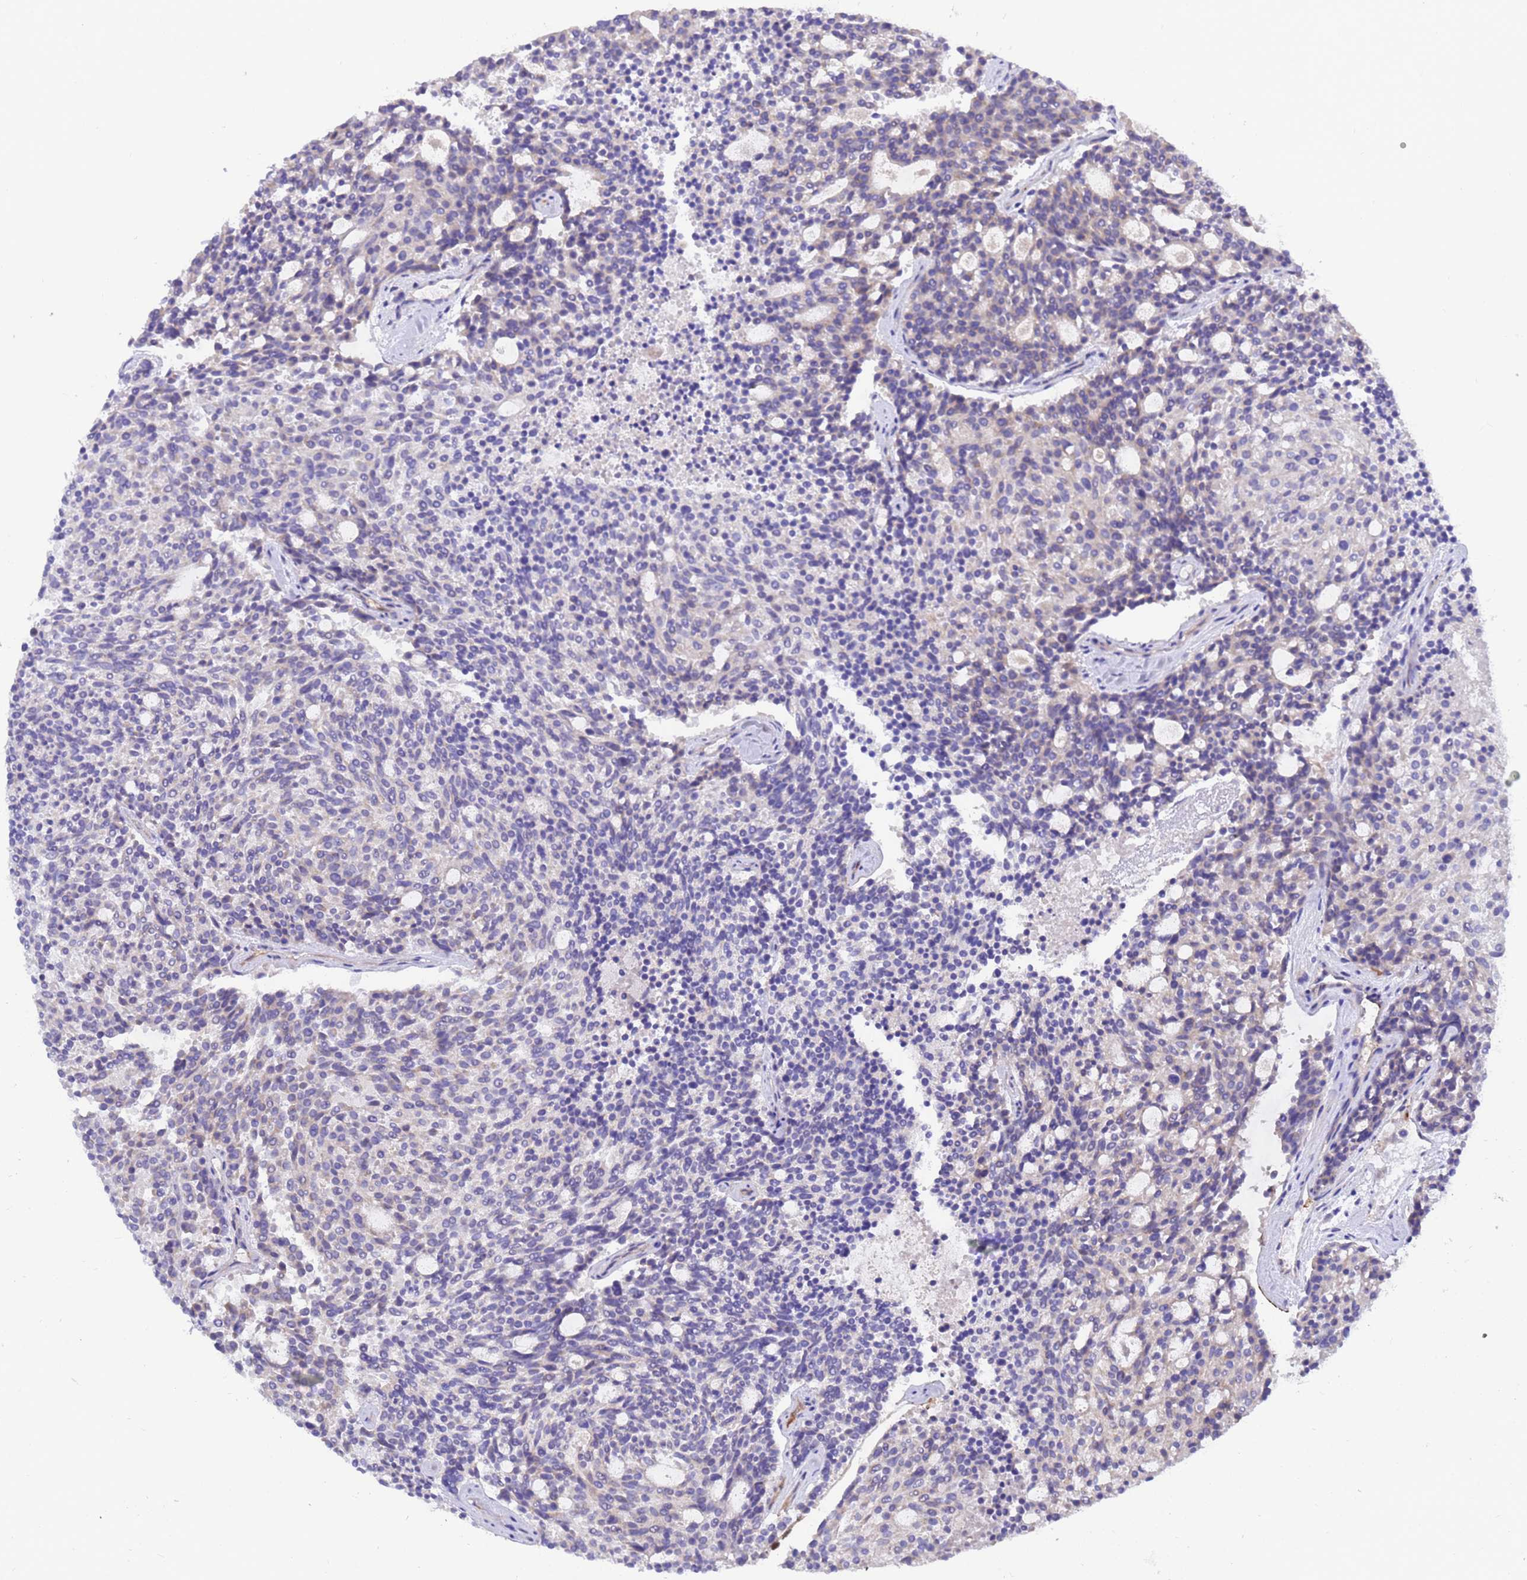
{"staining": {"intensity": "negative", "quantity": "none", "location": "none"}, "tissue": "carcinoid", "cell_type": "Tumor cells", "image_type": "cancer", "snomed": [{"axis": "morphology", "description": "Carcinoid, malignant, NOS"}, {"axis": "topography", "description": "Pancreas"}], "caption": "Immunohistochemistry (IHC) of carcinoid displays no expression in tumor cells.", "gene": "FOXRED1", "patient": {"sex": "female", "age": 54}}